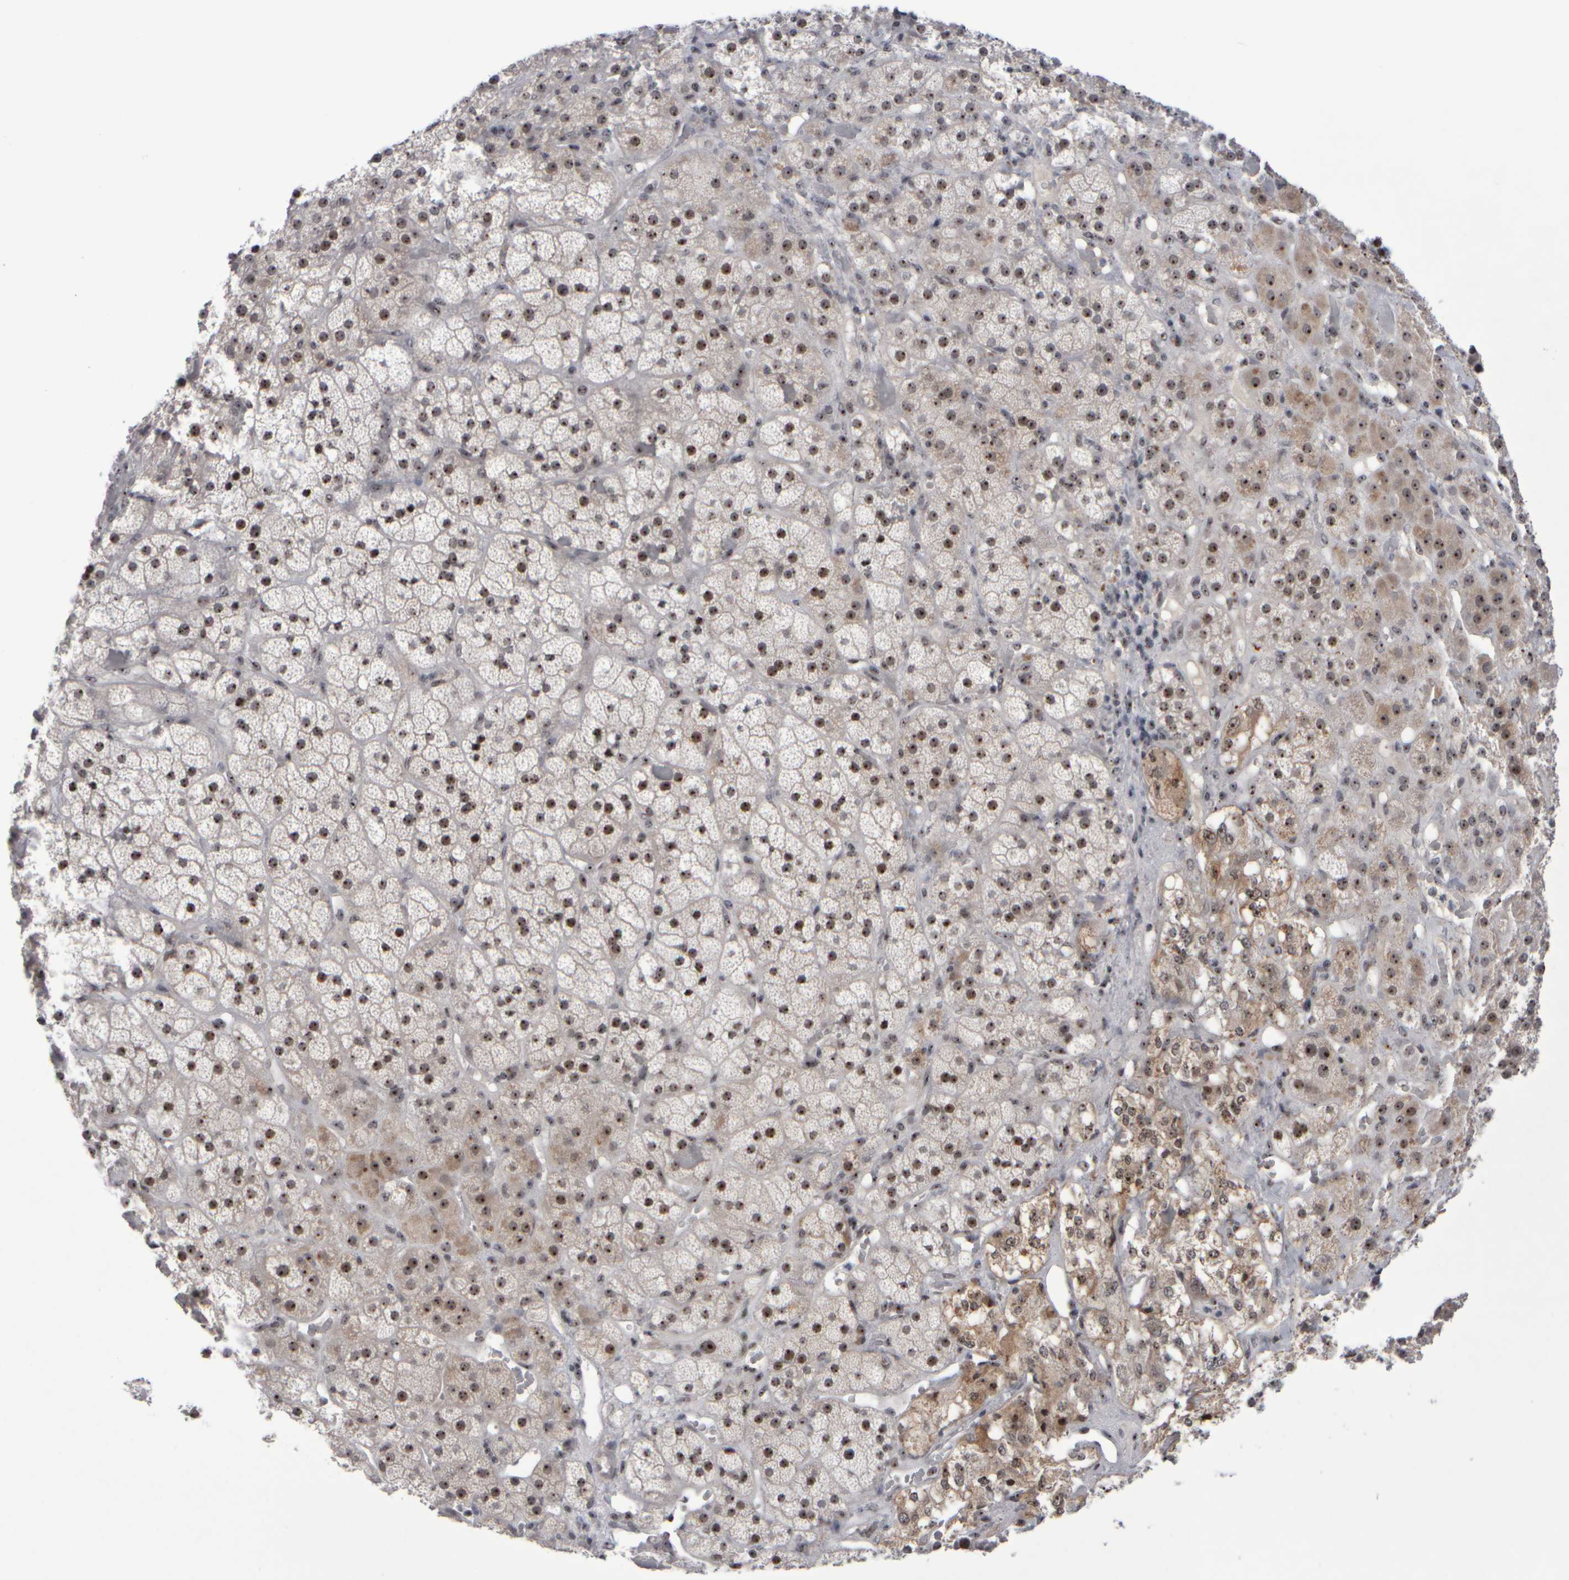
{"staining": {"intensity": "strong", "quantity": ">75%", "location": "cytoplasmic/membranous,nuclear"}, "tissue": "adrenal gland", "cell_type": "Glandular cells", "image_type": "normal", "snomed": [{"axis": "morphology", "description": "Normal tissue, NOS"}, {"axis": "topography", "description": "Adrenal gland"}], "caption": "DAB immunohistochemical staining of benign adrenal gland shows strong cytoplasmic/membranous,nuclear protein staining in about >75% of glandular cells.", "gene": "SURF6", "patient": {"sex": "male", "age": 57}}